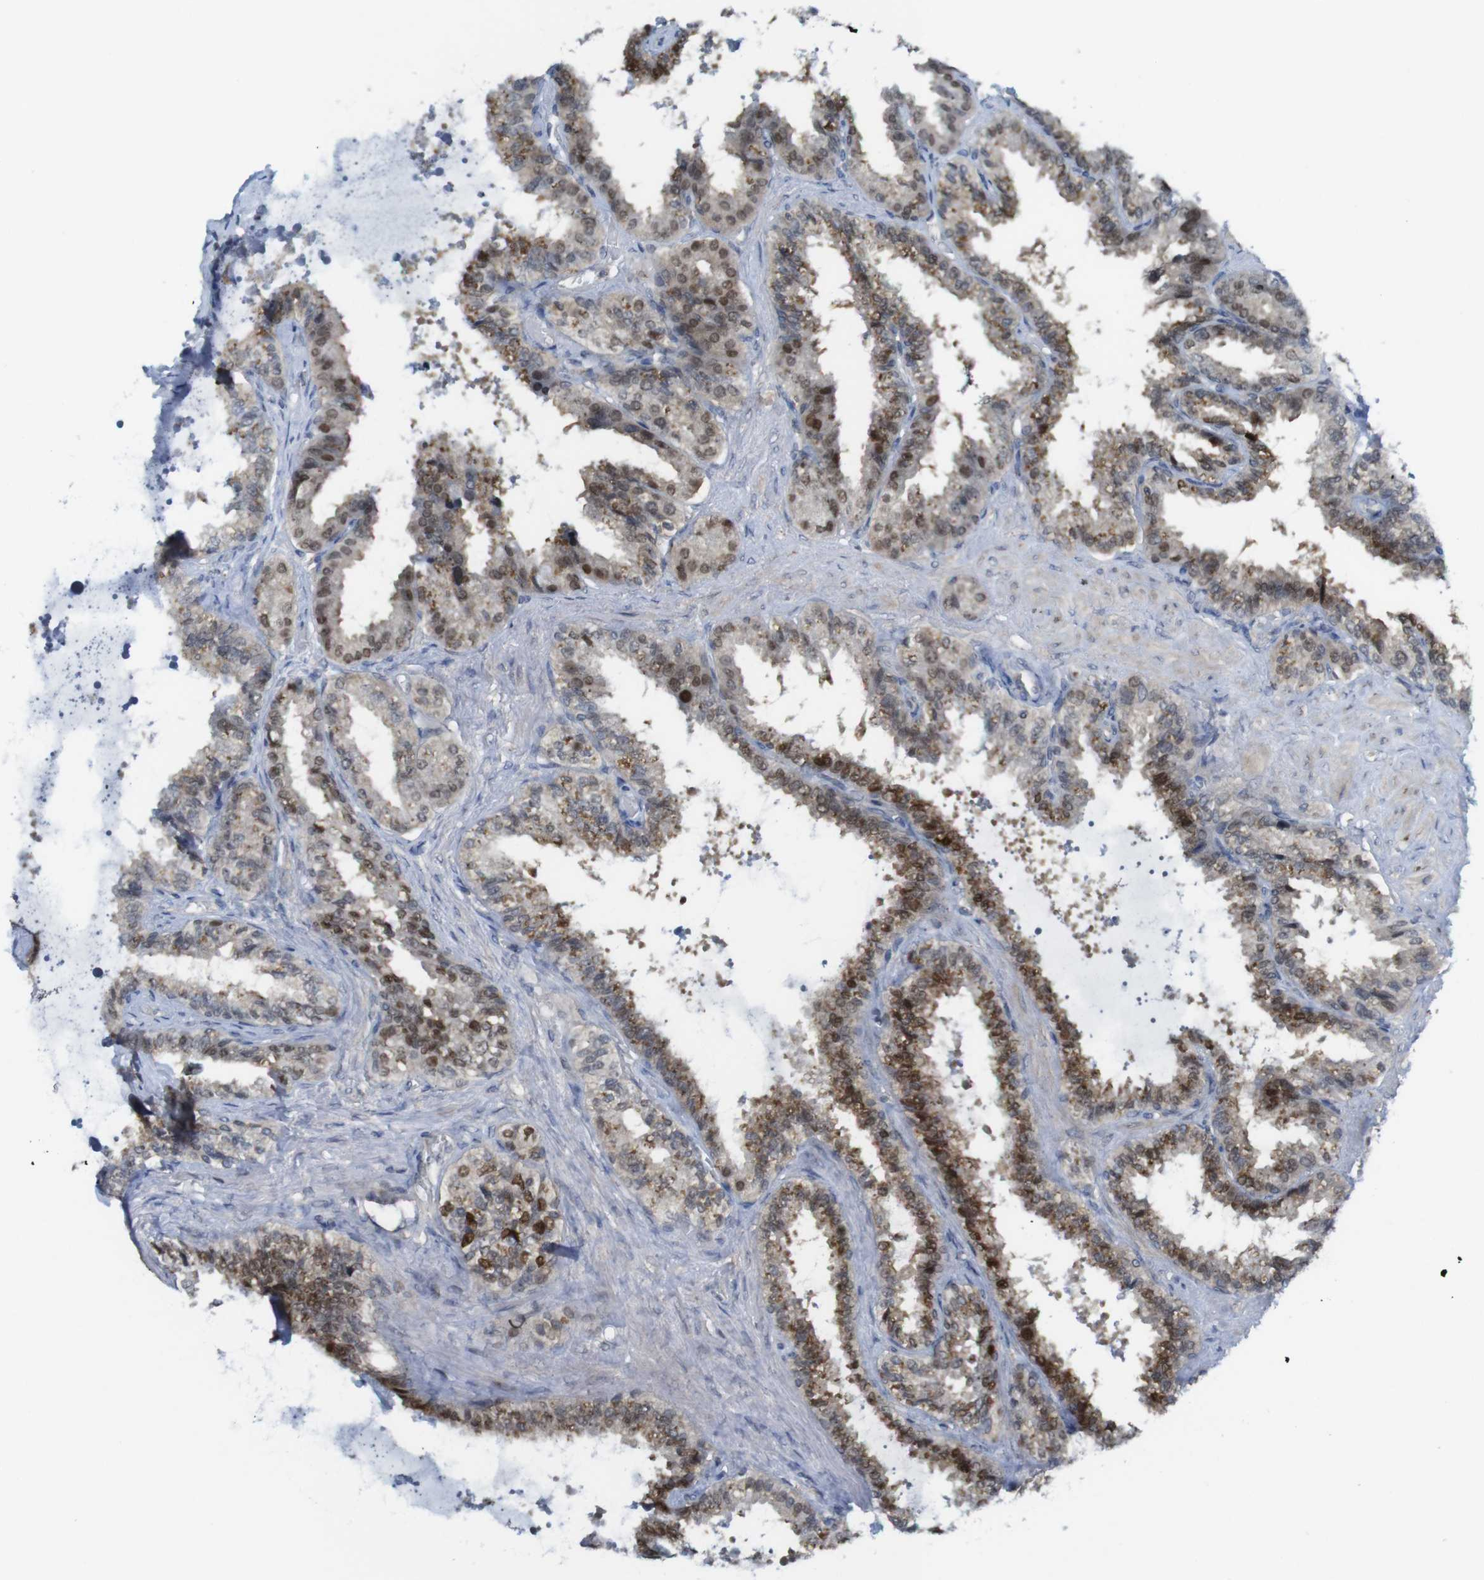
{"staining": {"intensity": "moderate", "quantity": "25%-75%", "location": "cytoplasmic/membranous,nuclear"}, "tissue": "seminal vesicle", "cell_type": "Glandular cells", "image_type": "normal", "snomed": [{"axis": "morphology", "description": "Normal tissue, NOS"}, {"axis": "topography", "description": "Seminal veicle"}], "caption": "Immunohistochemistry image of normal seminal vesicle stained for a protein (brown), which exhibits medium levels of moderate cytoplasmic/membranous,nuclear expression in about 25%-75% of glandular cells.", "gene": "RCC1", "patient": {"sex": "male", "age": 46}}